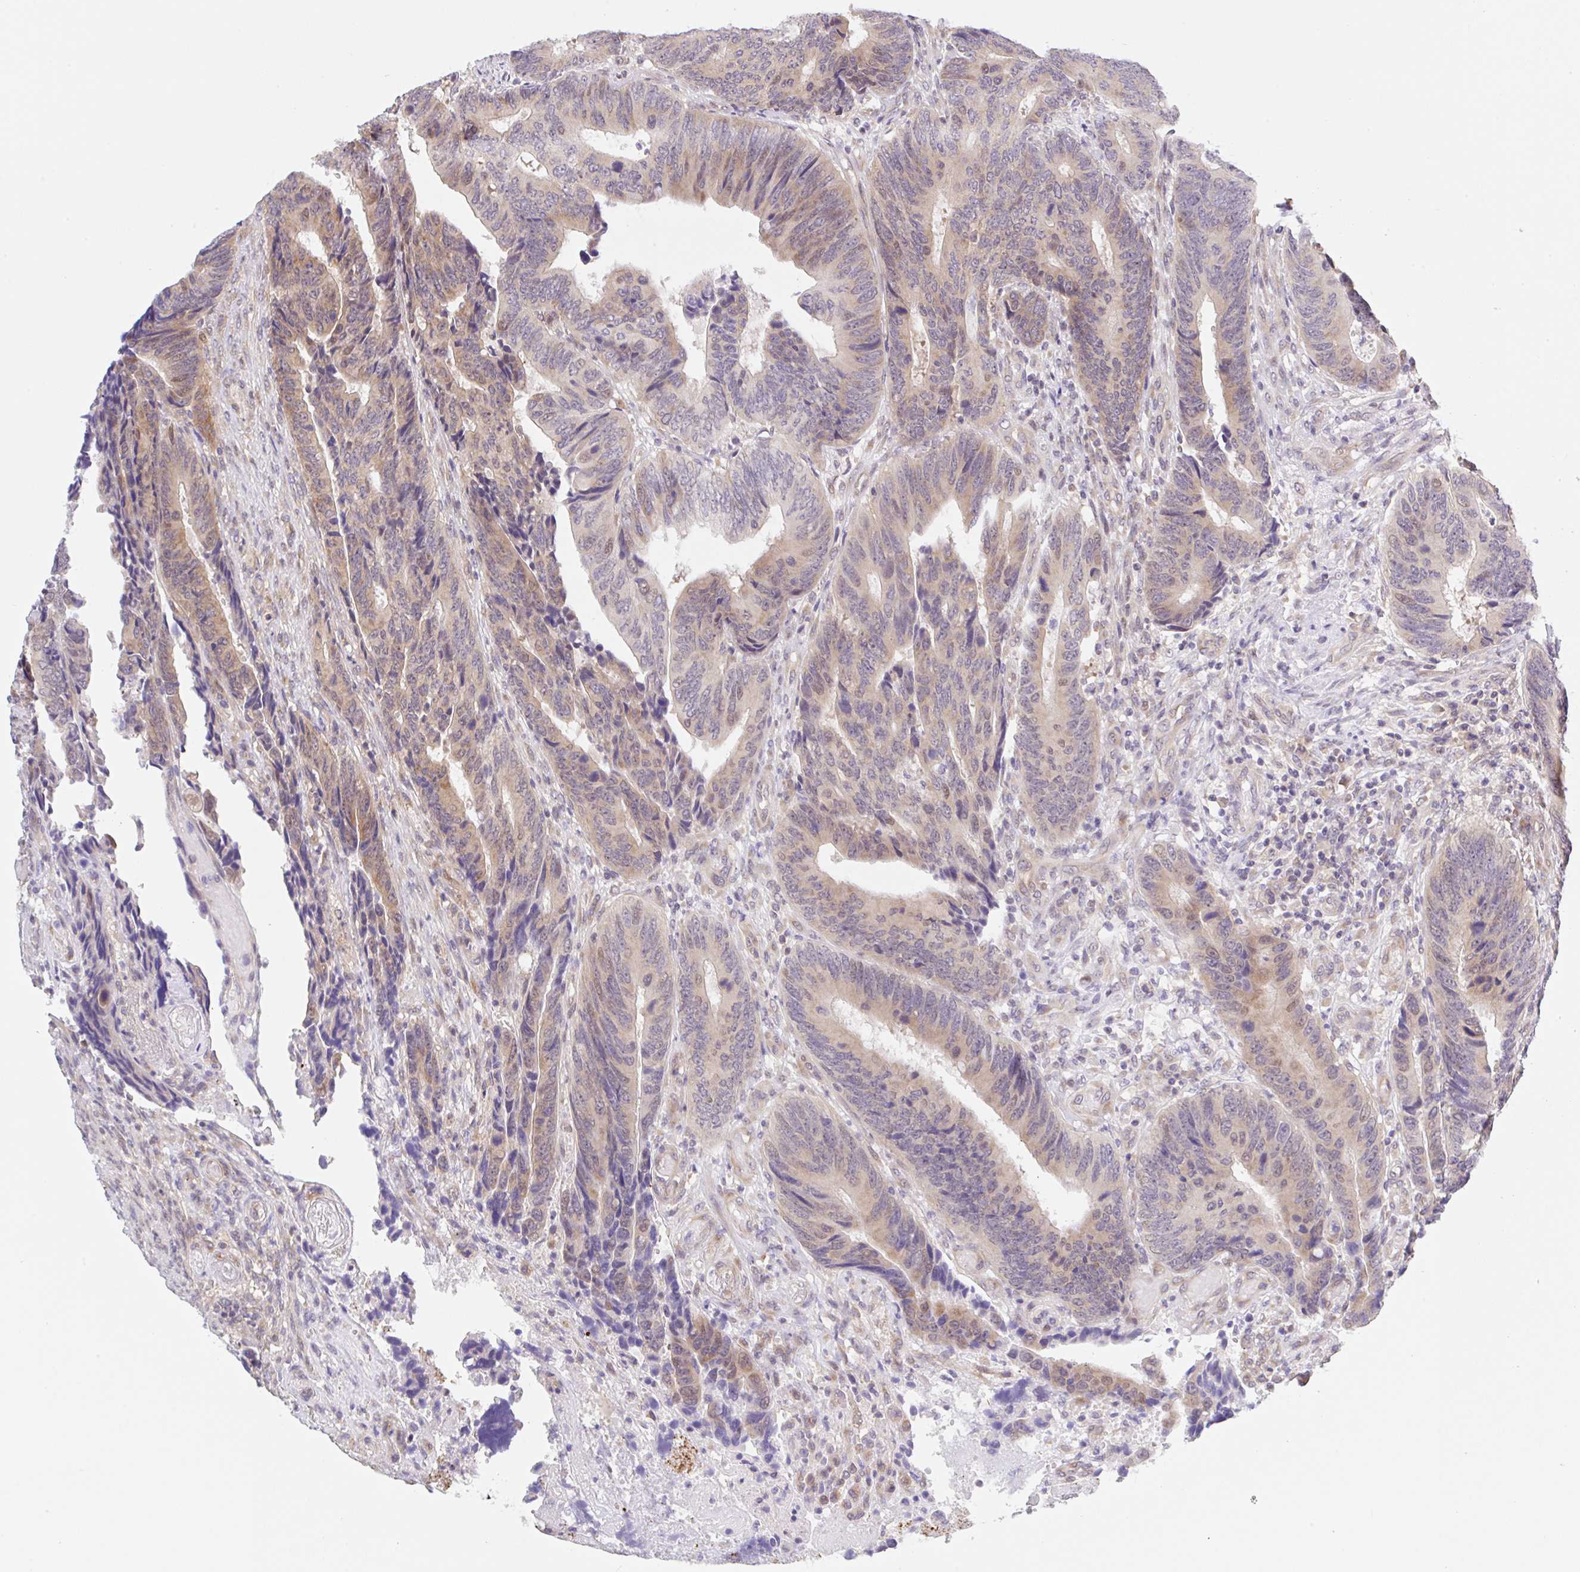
{"staining": {"intensity": "weak", "quantity": ">75%", "location": "cytoplasmic/membranous"}, "tissue": "colorectal cancer", "cell_type": "Tumor cells", "image_type": "cancer", "snomed": [{"axis": "morphology", "description": "Adenocarcinoma, NOS"}, {"axis": "topography", "description": "Colon"}], "caption": "Colorectal adenocarcinoma stained with a brown dye exhibits weak cytoplasmic/membranous positive positivity in approximately >75% of tumor cells.", "gene": "TBPL2", "patient": {"sex": "male", "age": 87}}